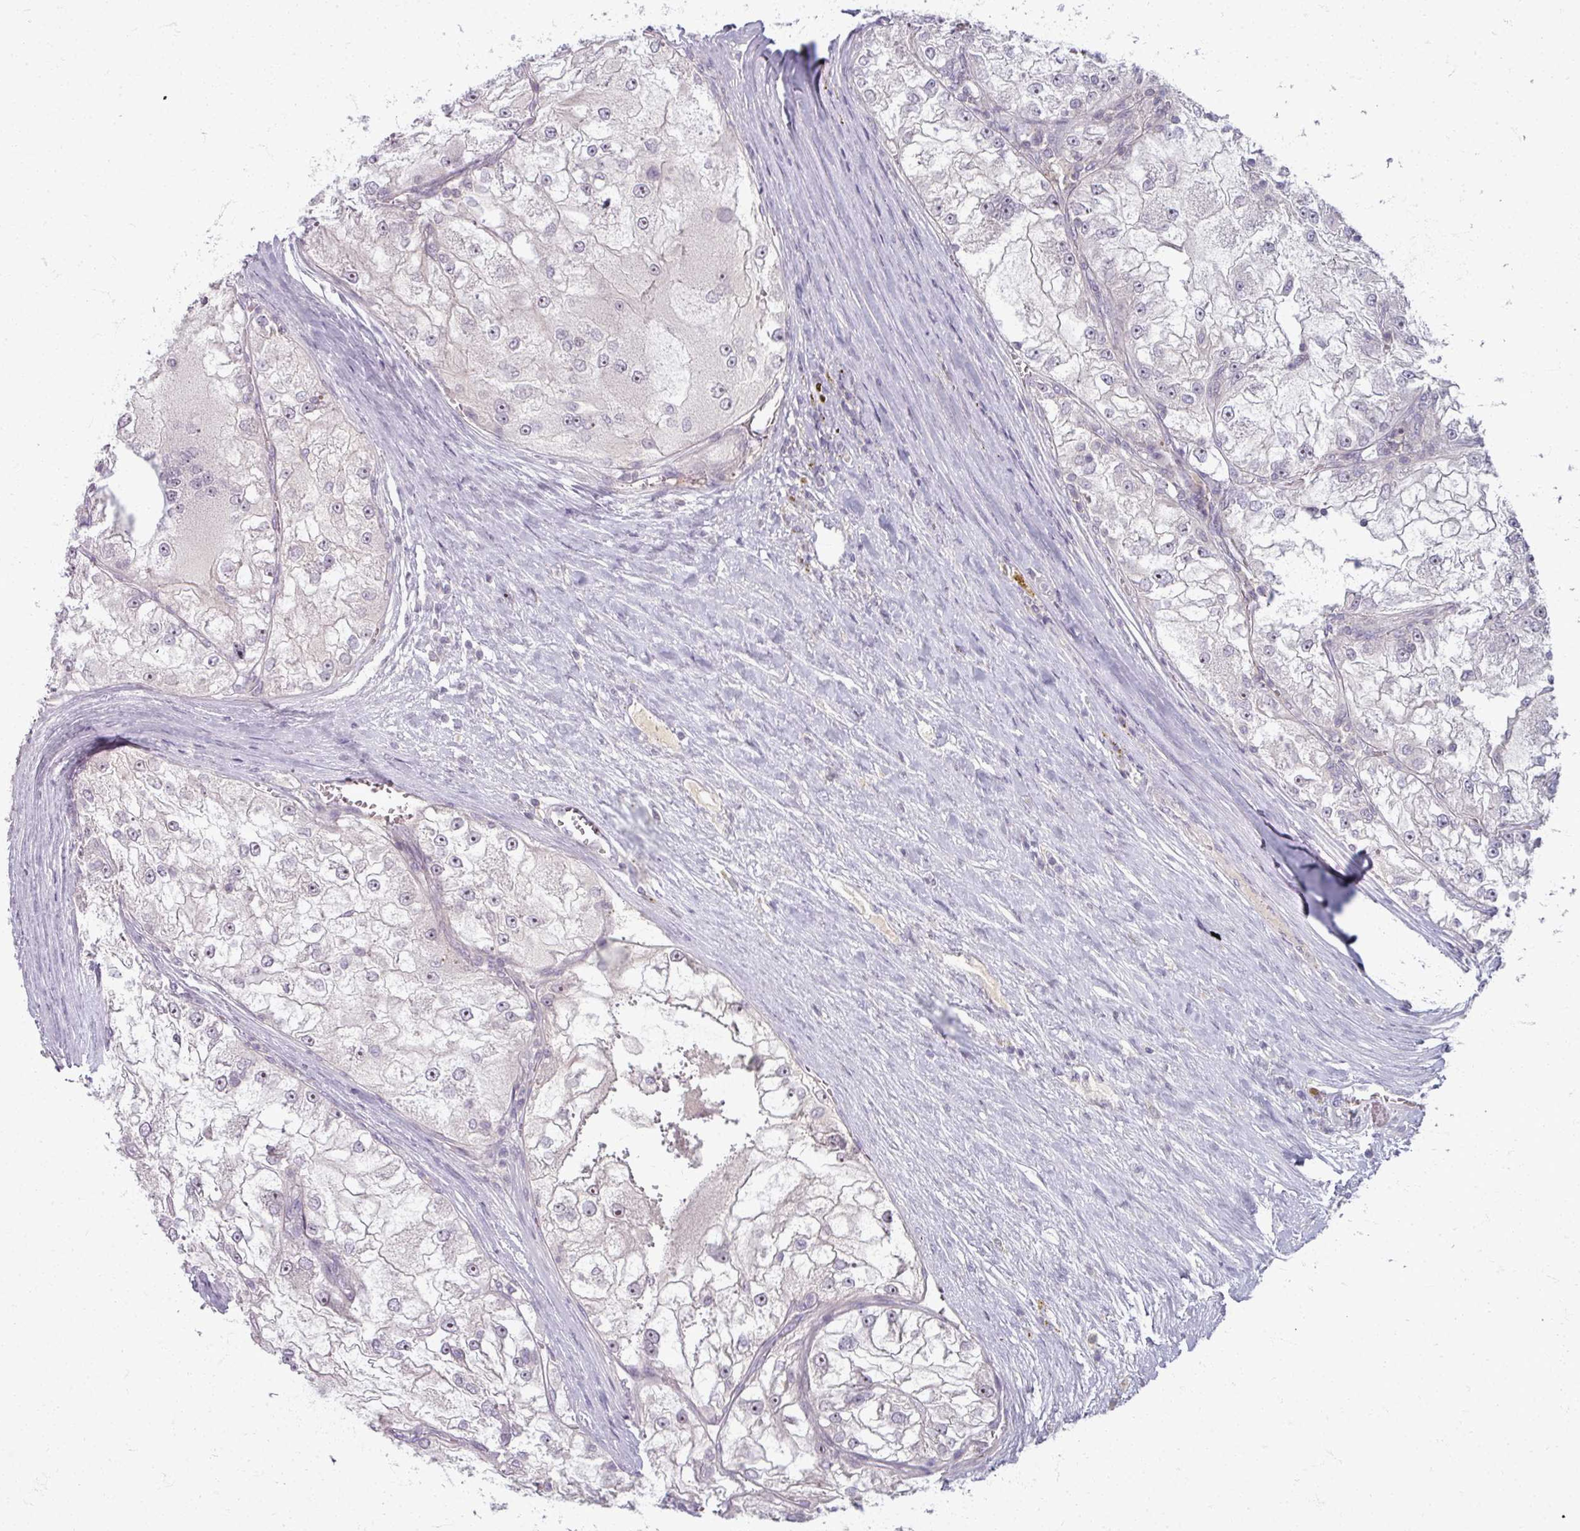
{"staining": {"intensity": "moderate", "quantity": "<25%", "location": "nuclear"}, "tissue": "renal cancer", "cell_type": "Tumor cells", "image_type": "cancer", "snomed": [{"axis": "morphology", "description": "Adenocarcinoma, NOS"}, {"axis": "topography", "description": "Kidney"}], "caption": "Renal cancer (adenocarcinoma) was stained to show a protein in brown. There is low levels of moderate nuclear expression in about <25% of tumor cells.", "gene": "TTLL7", "patient": {"sex": "female", "age": 72}}